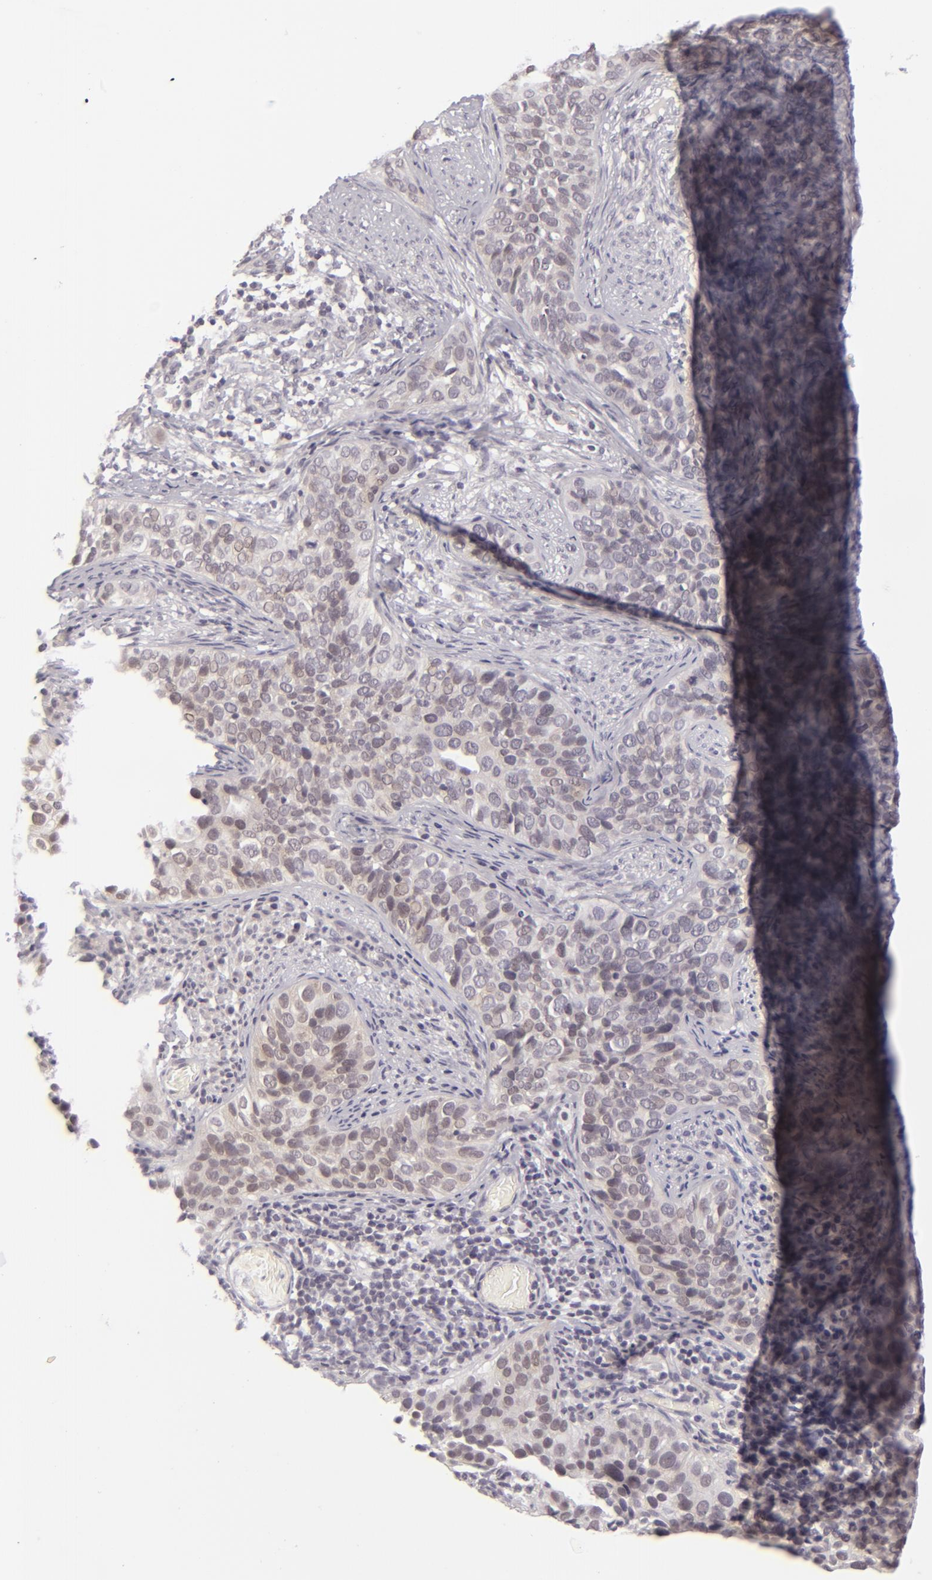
{"staining": {"intensity": "weak", "quantity": "<25%", "location": "cytoplasmic/membranous,nuclear"}, "tissue": "cervical cancer", "cell_type": "Tumor cells", "image_type": "cancer", "snomed": [{"axis": "morphology", "description": "Squamous cell carcinoma, NOS"}, {"axis": "topography", "description": "Cervix"}], "caption": "DAB immunohistochemical staining of human cervical squamous cell carcinoma shows no significant positivity in tumor cells.", "gene": "DLG3", "patient": {"sex": "female", "age": 31}}